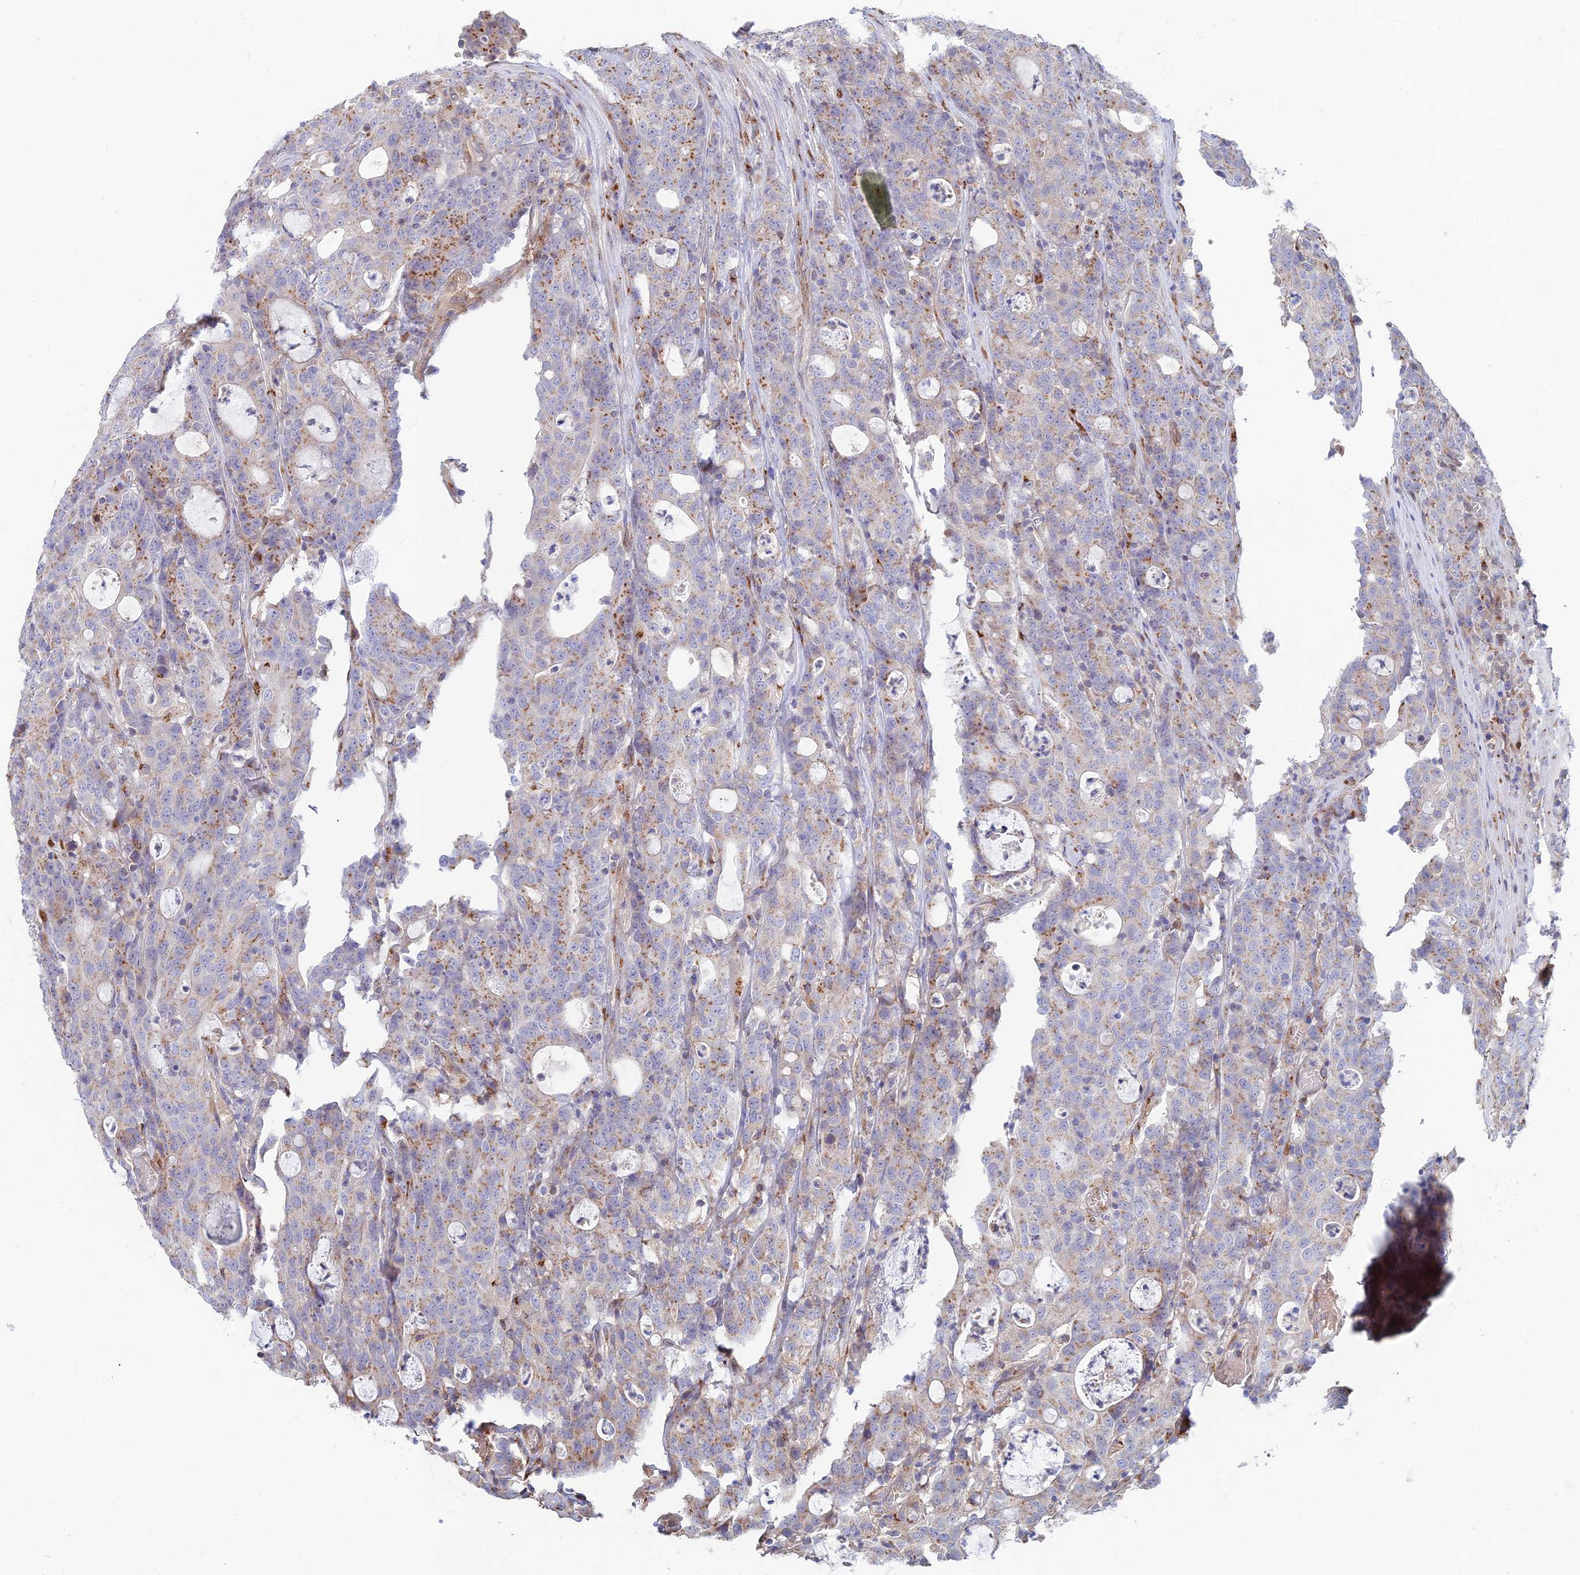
{"staining": {"intensity": "moderate", "quantity": "25%-75%", "location": "cytoplasmic/membranous"}, "tissue": "colorectal cancer", "cell_type": "Tumor cells", "image_type": "cancer", "snomed": [{"axis": "morphology", "description": "Adenocarcinoma, NOS"}, {"axis": "topography", "description": "Colon"}], "caption": "Immunohistochemistry (IHC) photomicrograph of neoplastic tissue: human colorectal adenocarcinoma stained using immunohistochemistry (IHC) shows medium levels of moderate protein expression localized specifically in the cytoplasmic/membranous of tumor cells, appearing as a cytoplasmic/membranous brown color.", "gene": "HS2ST1", "patient": {"sex": "male", "age": 83}}